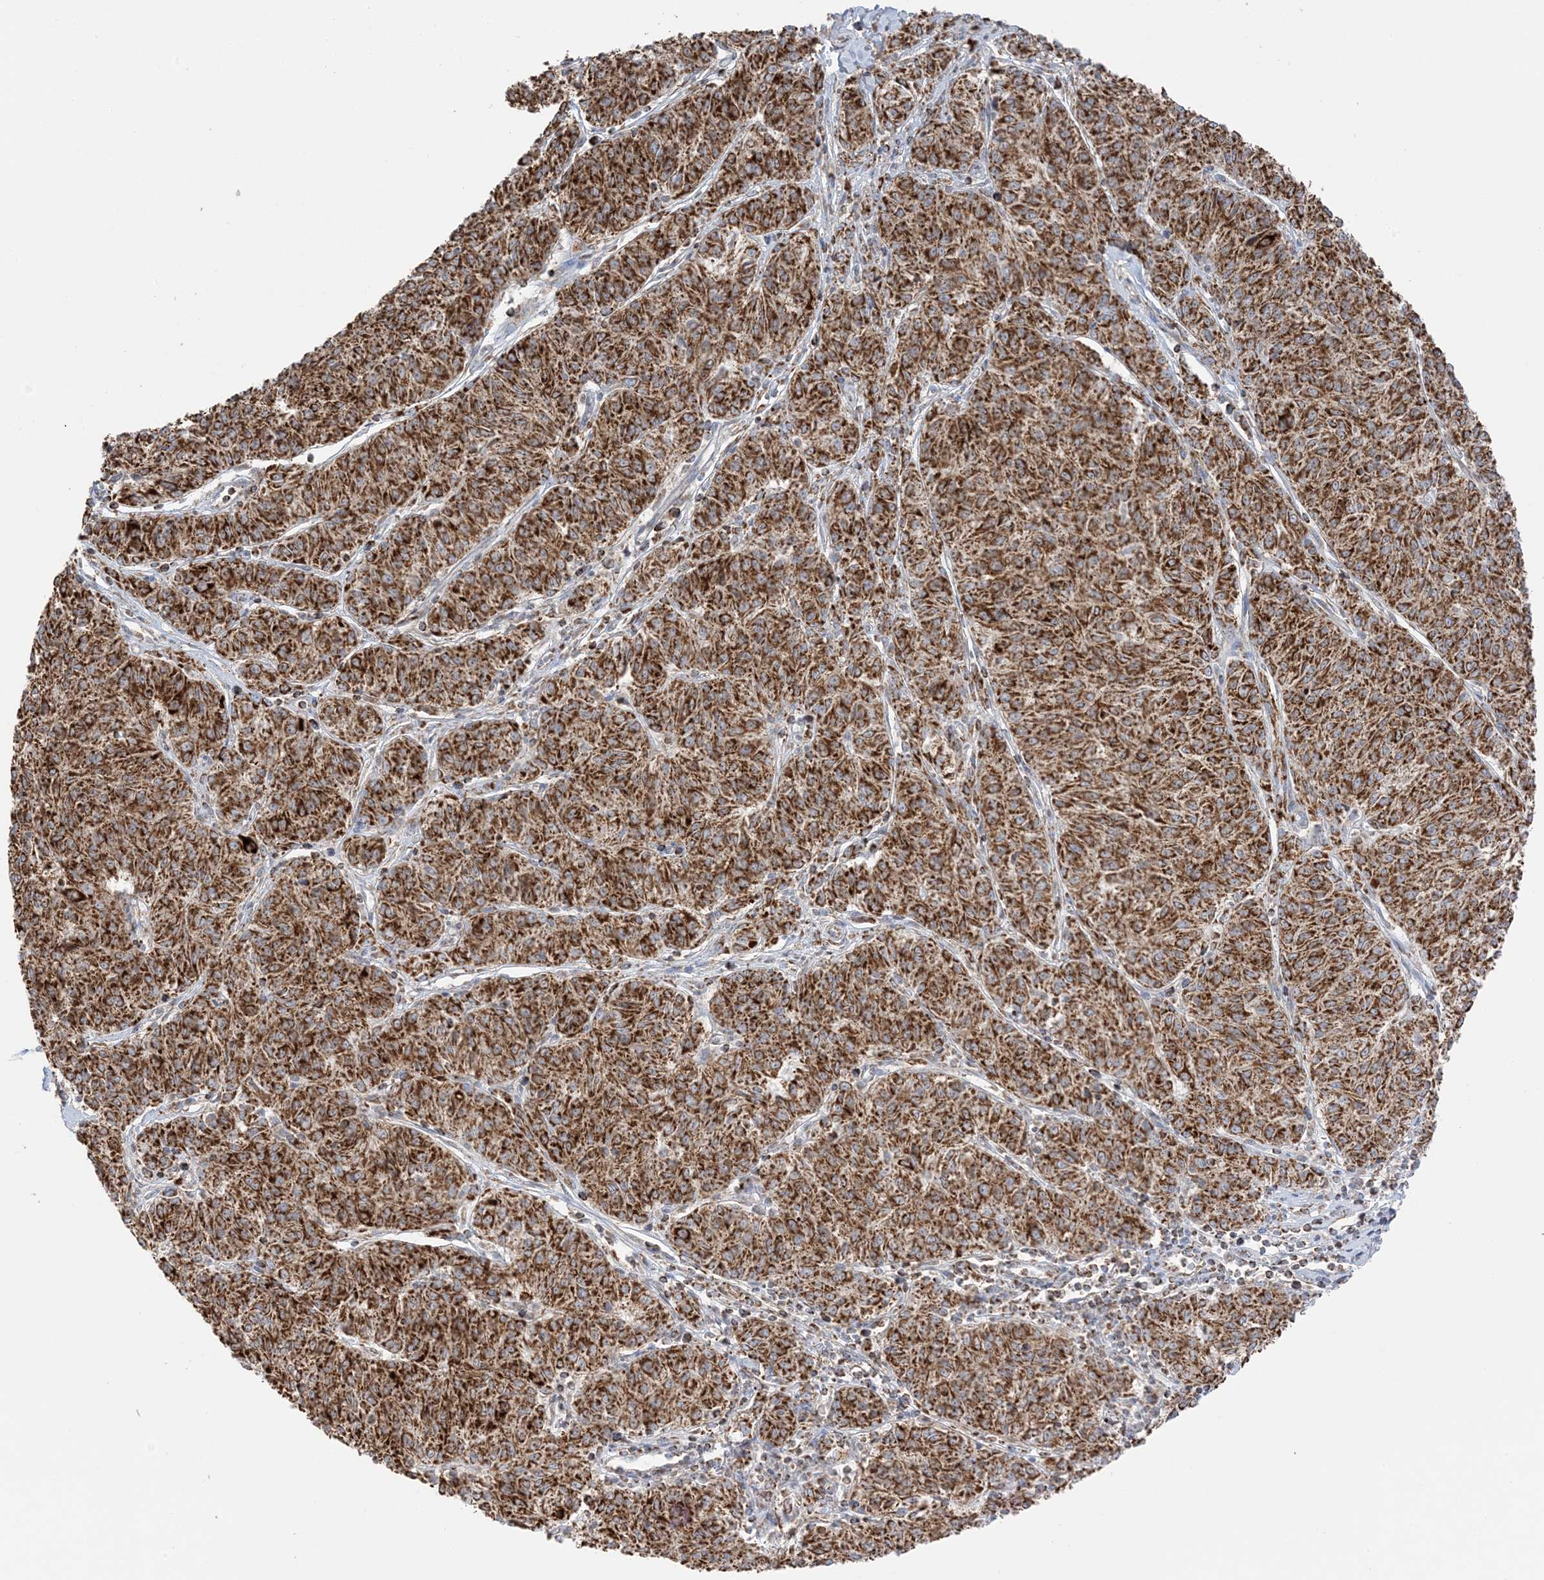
{"staining": {"intensity": "strong", "quantity": ">75%", "location": "cytoplasmic/membranous"}, "tissue": "melanoma", "cell_type": "Tumor cells", "image_type": "cancer", "snomed": [{"axis": "morphology", "description": "Malignant melanoma, NOS"}, {"axis": "topography", "description": "Skin"}], "caption": "Immunohistochemical staining of melanoma exhibits high levels of strong cytoplasmic/membranous protein staining in approximately >75% of tumor cells.", "gene": "SLC25A12", "patient": {"sex": "female", "age": 72}}